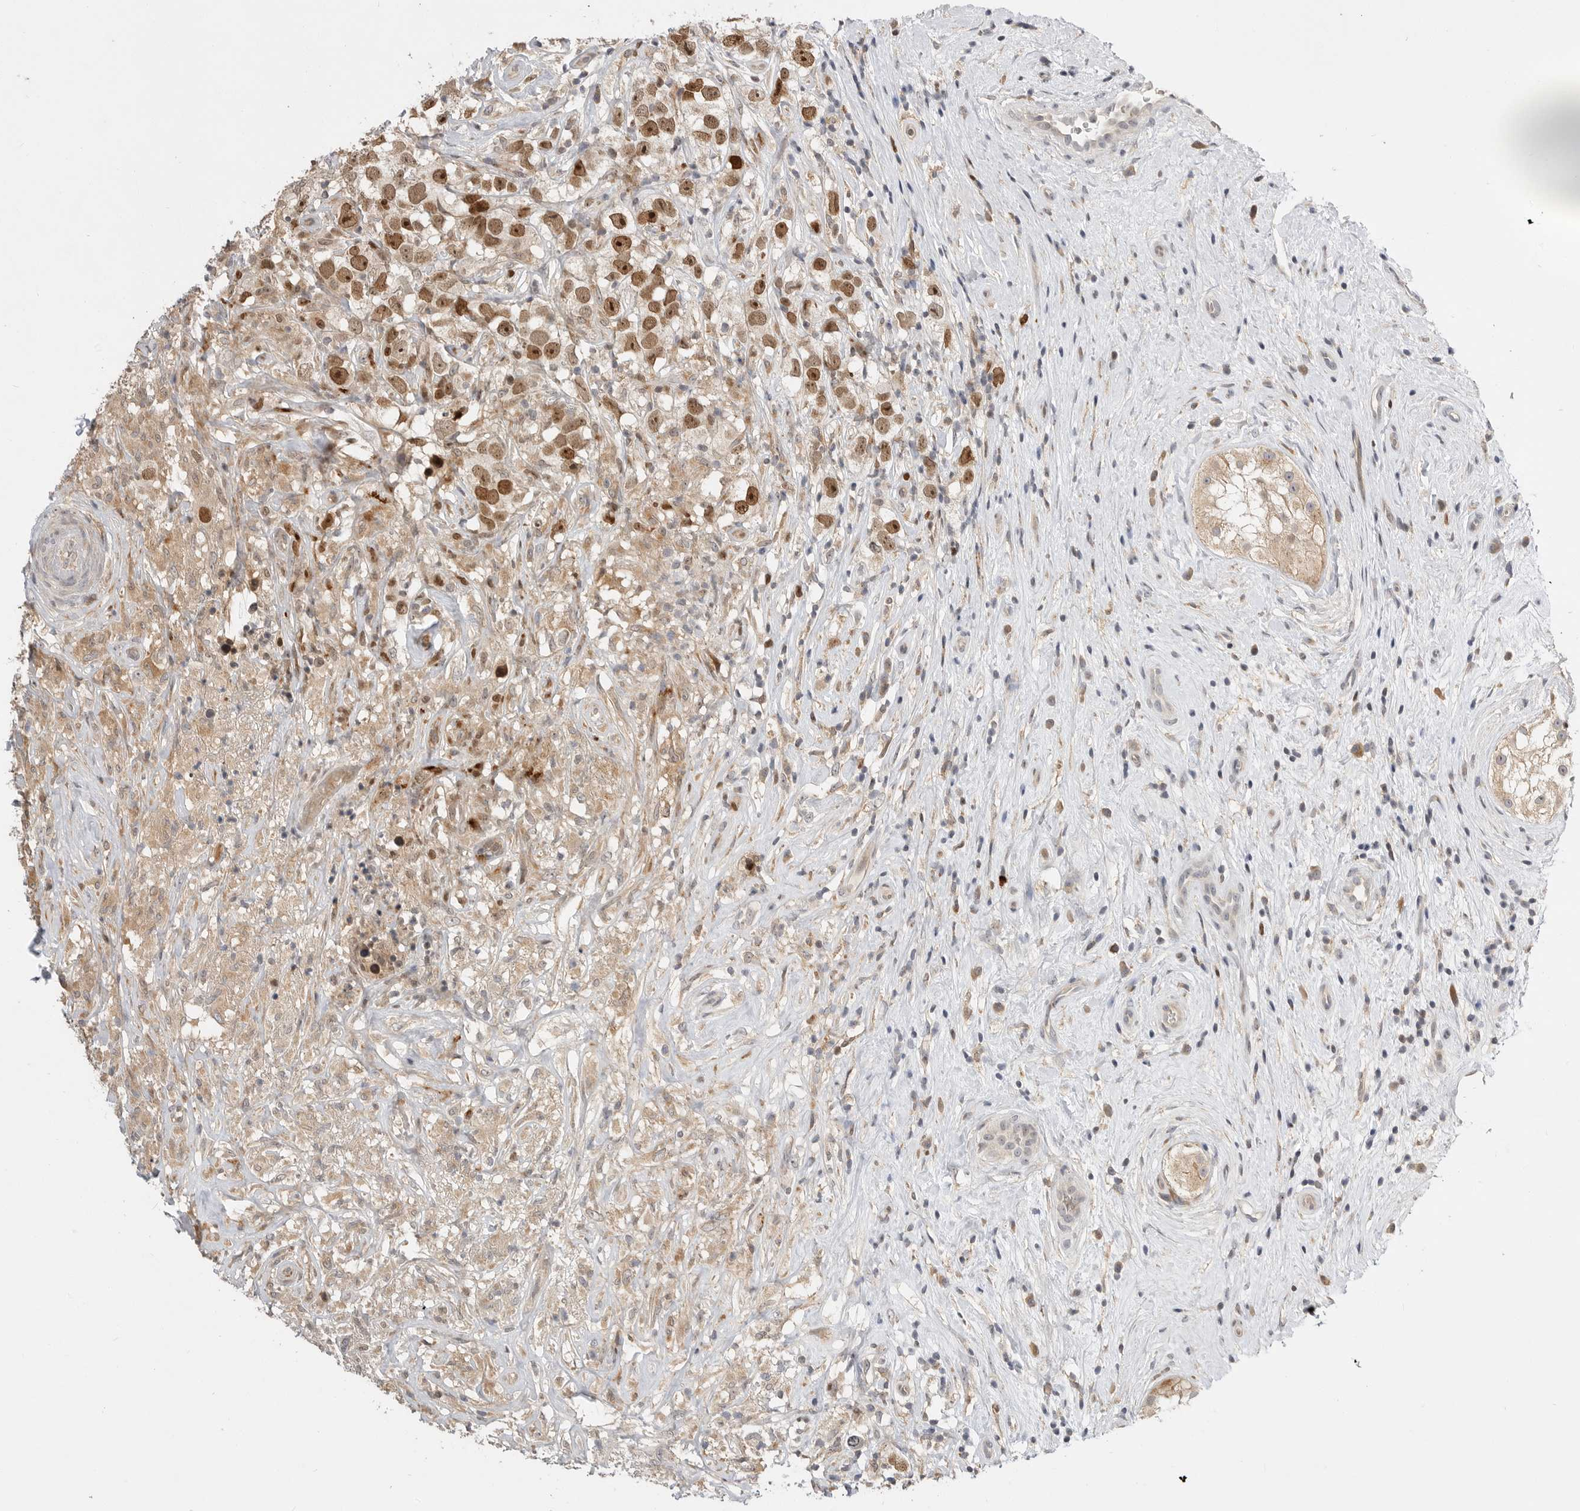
{"staining": {"intensity": "moderate", "quantity": ">75%", "location": "nuclear"}, "tissue": "testis cancer", "cell_type": "Tumor cells", "image_type": "cancer", "snomed": [{"axis": "morphology", "description": "Seminoma, NOS"}, {"axis": "topography", "description": "Testis"}], "caption": "IHC of human testis cancer displays medium levels of moderate nuclear staining in approximately >75% of tumor cells. (Stains: DAB (3,3'-diaminobenzidine) in brown, nuclei in blue, Microscopy: brightfield microscopy at high magnification).", "gene": "CSNK1G3", "patient": {"sex": "male", "age": 49}}